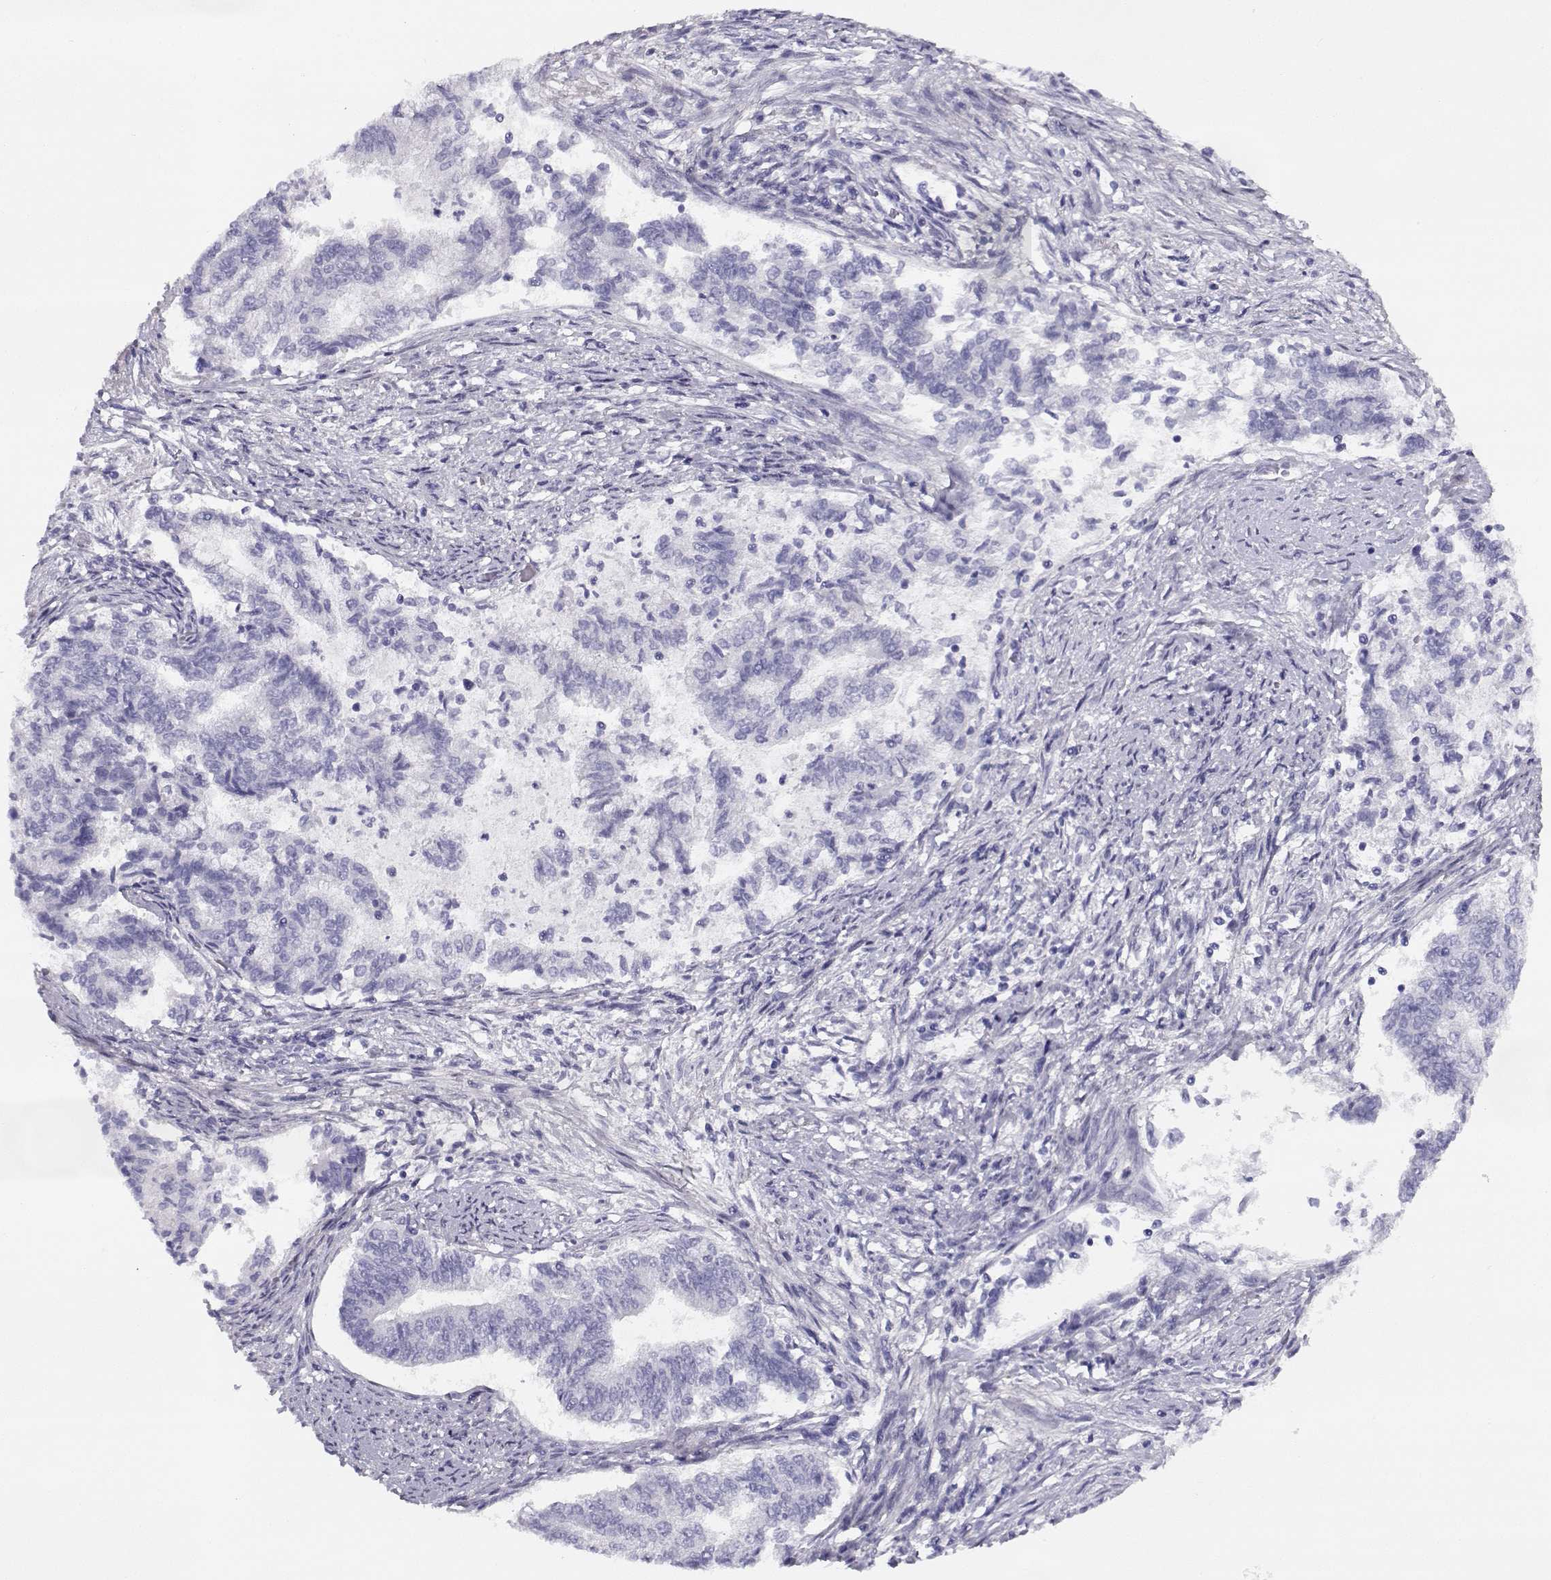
{"staining": {"intensity": "negative", "quantity": "none", "location": "none"}, "tissue": "endometrial cancer", "cell_type": "Tumor cells", "image_type": "cancer", "snomed": [{"axis": "morphology", "description": "Adenocarcinoma, NOS"}, {"axis": "topography", "description": "Endometrium"}], "caption": "A photomicrograph of human adenocarcinoma (endometrial) is negative for staining in tumor cells. (Brightfield microscopy of DAB (3,3'-diaminobenzidine) immunohistochemistry (IHC) at high magnification).", "gene": "CREB3L3", "patient": {"sex": "female", "age": 65}}